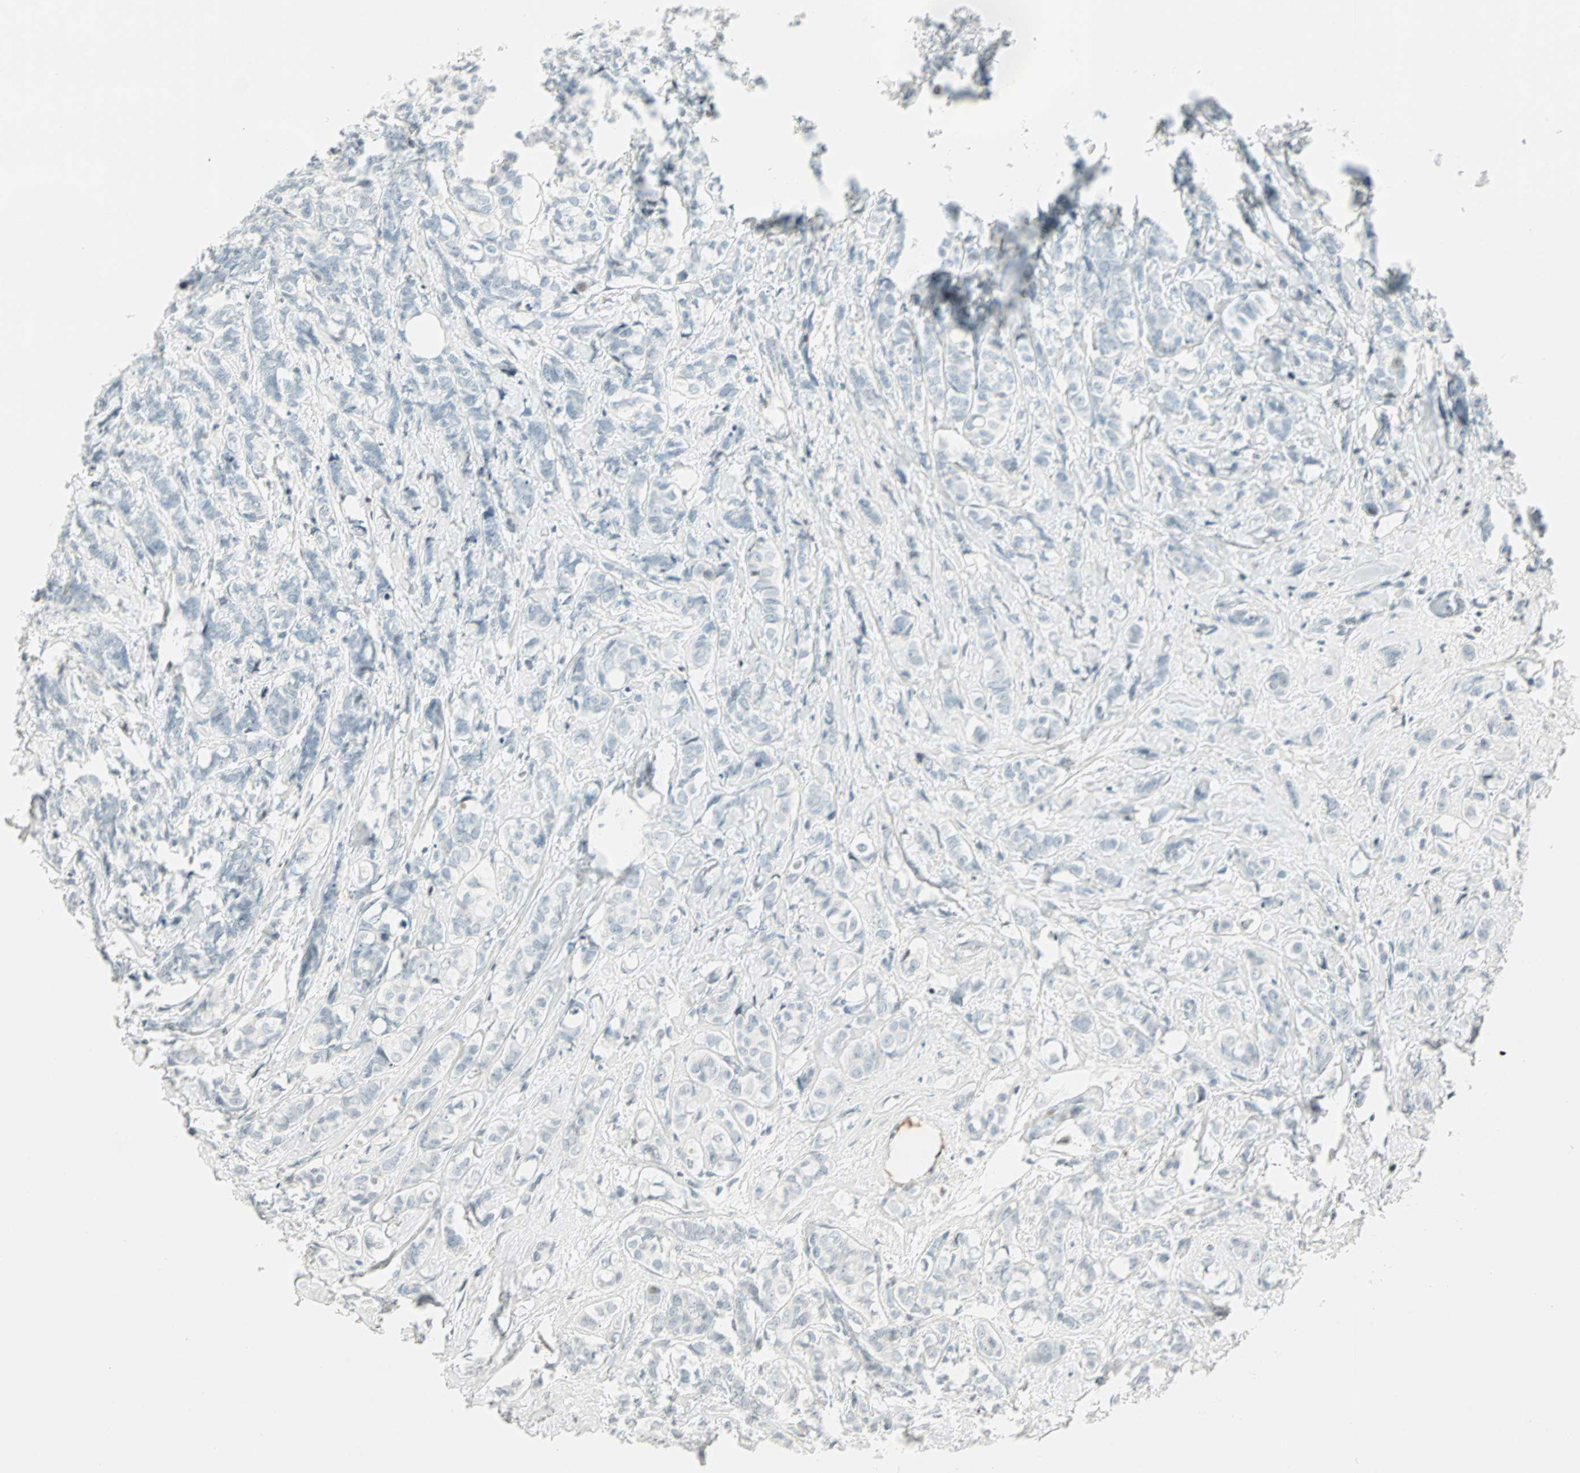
{"staining": {"intensity": "weak", "quantity": "<25%", "location": "nuclear"}, "tissue": "breast cancer", "cell_type": "Tumor cells", "image_type": "cancer", "snomed": [{"axis": "morphology", "description": "Lobular carcinoma"}, {"axis": "topography", "description": "Breast"}], "caption": "Immunohistochemical staining of human breast cancer (lobular carcinoma) demonstrates no significant expression in tumor cells.", "gene": "SMAD3", "patient": {"sex": "female", "age": 60}}